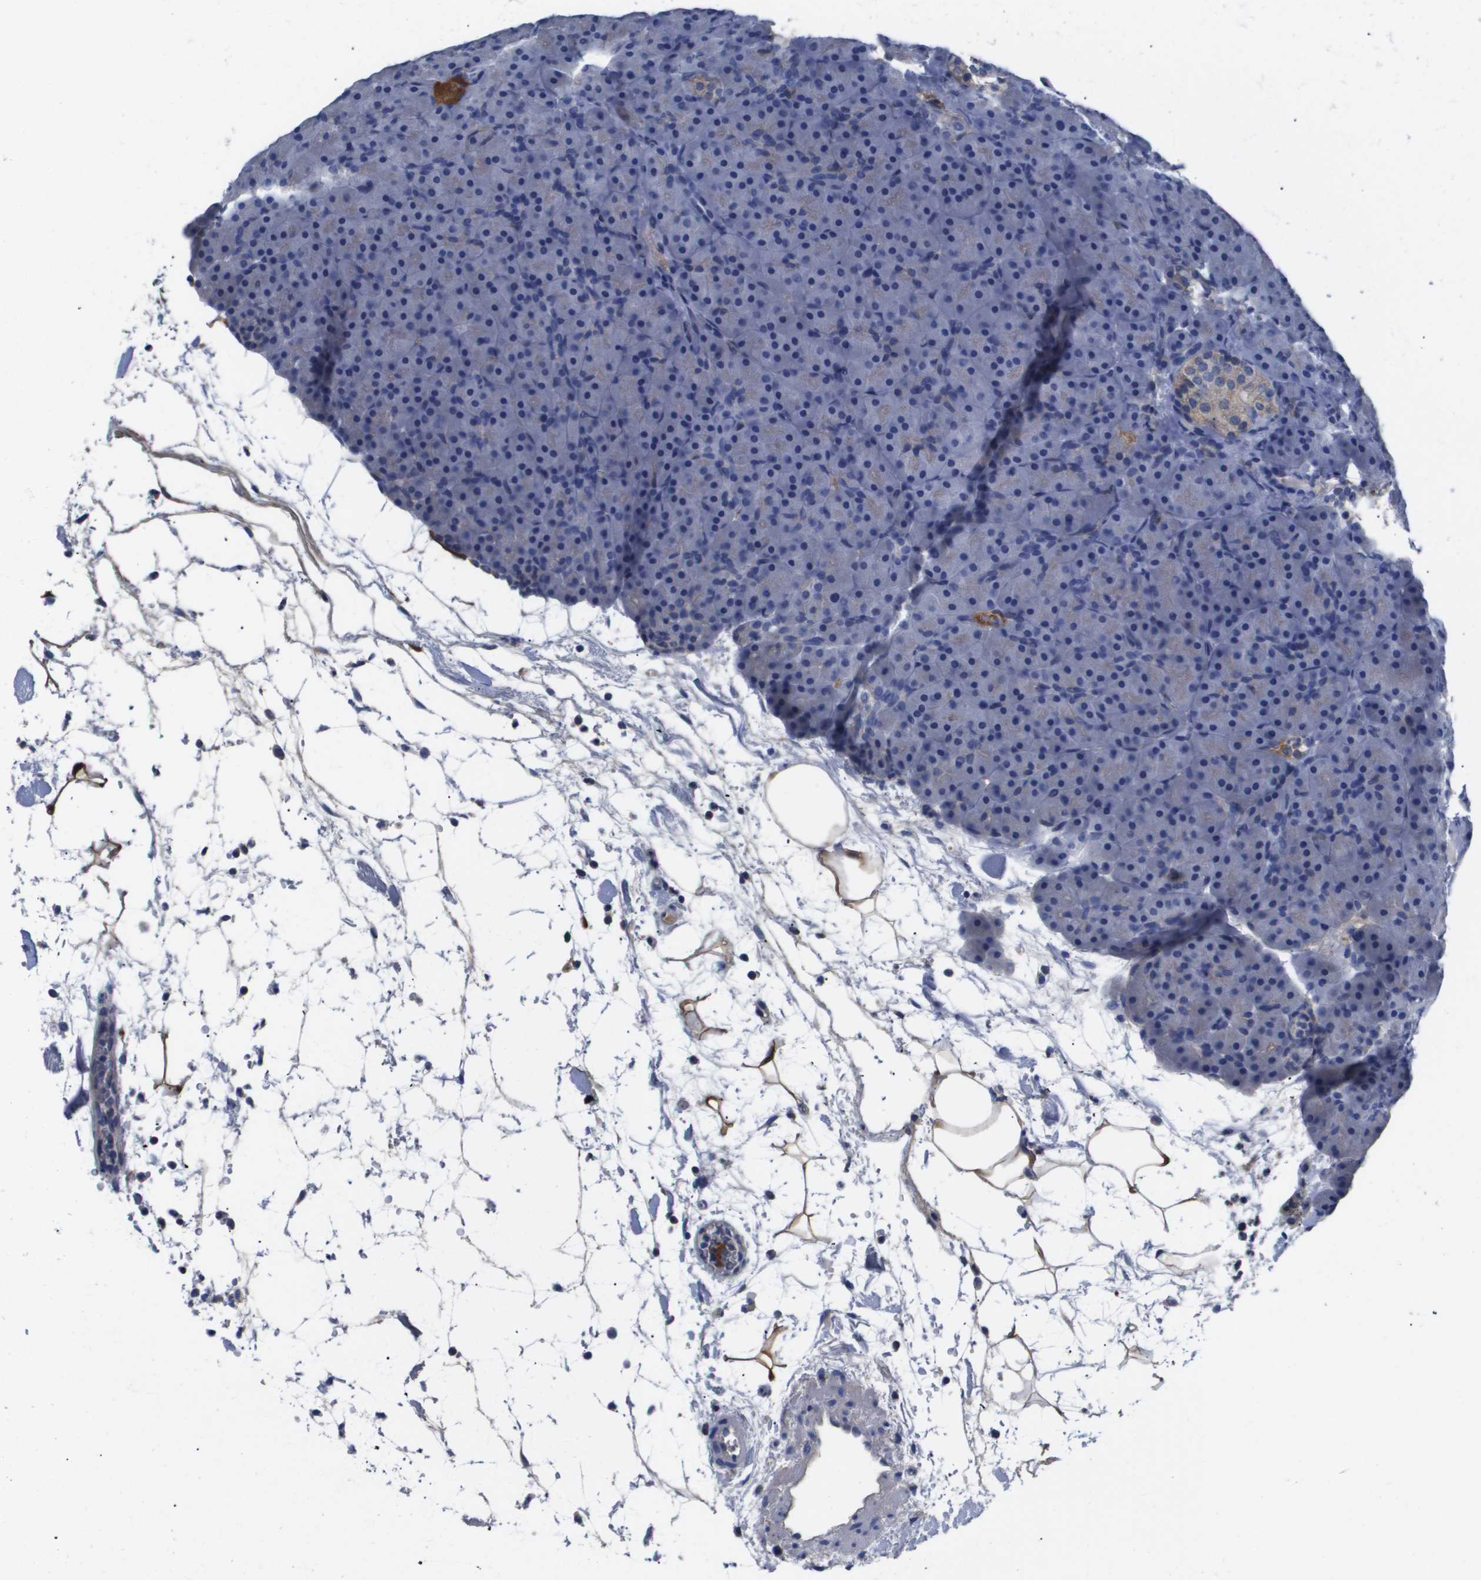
{"staining": {"intensity": "negative", "quantity": "none", "location": "none"}, "tissue": "pancreas", "cell_type": "Exocrine glandular cells", "image_type": "normal", "snomed": [{"axis": "morphology", "description": "Normal tissue, NOS"}, {"axis": "topography", "description": "Pancreas"}], "caption": "High magnification brightfield microscopy of benign pancreas stained with DAB (3,3'-diaminobenzidine) (brown) and counterstained with hematoxylin (blue): exocrine glandular cells show no significant expression. The staining is performed using DAB (3,3'-diaminobenzidine) brown chromogen with nuclei counter-stained in using hematoxylin.", "gene": "SERPINA6", "patient": {"sex": "male", "age": 66}}